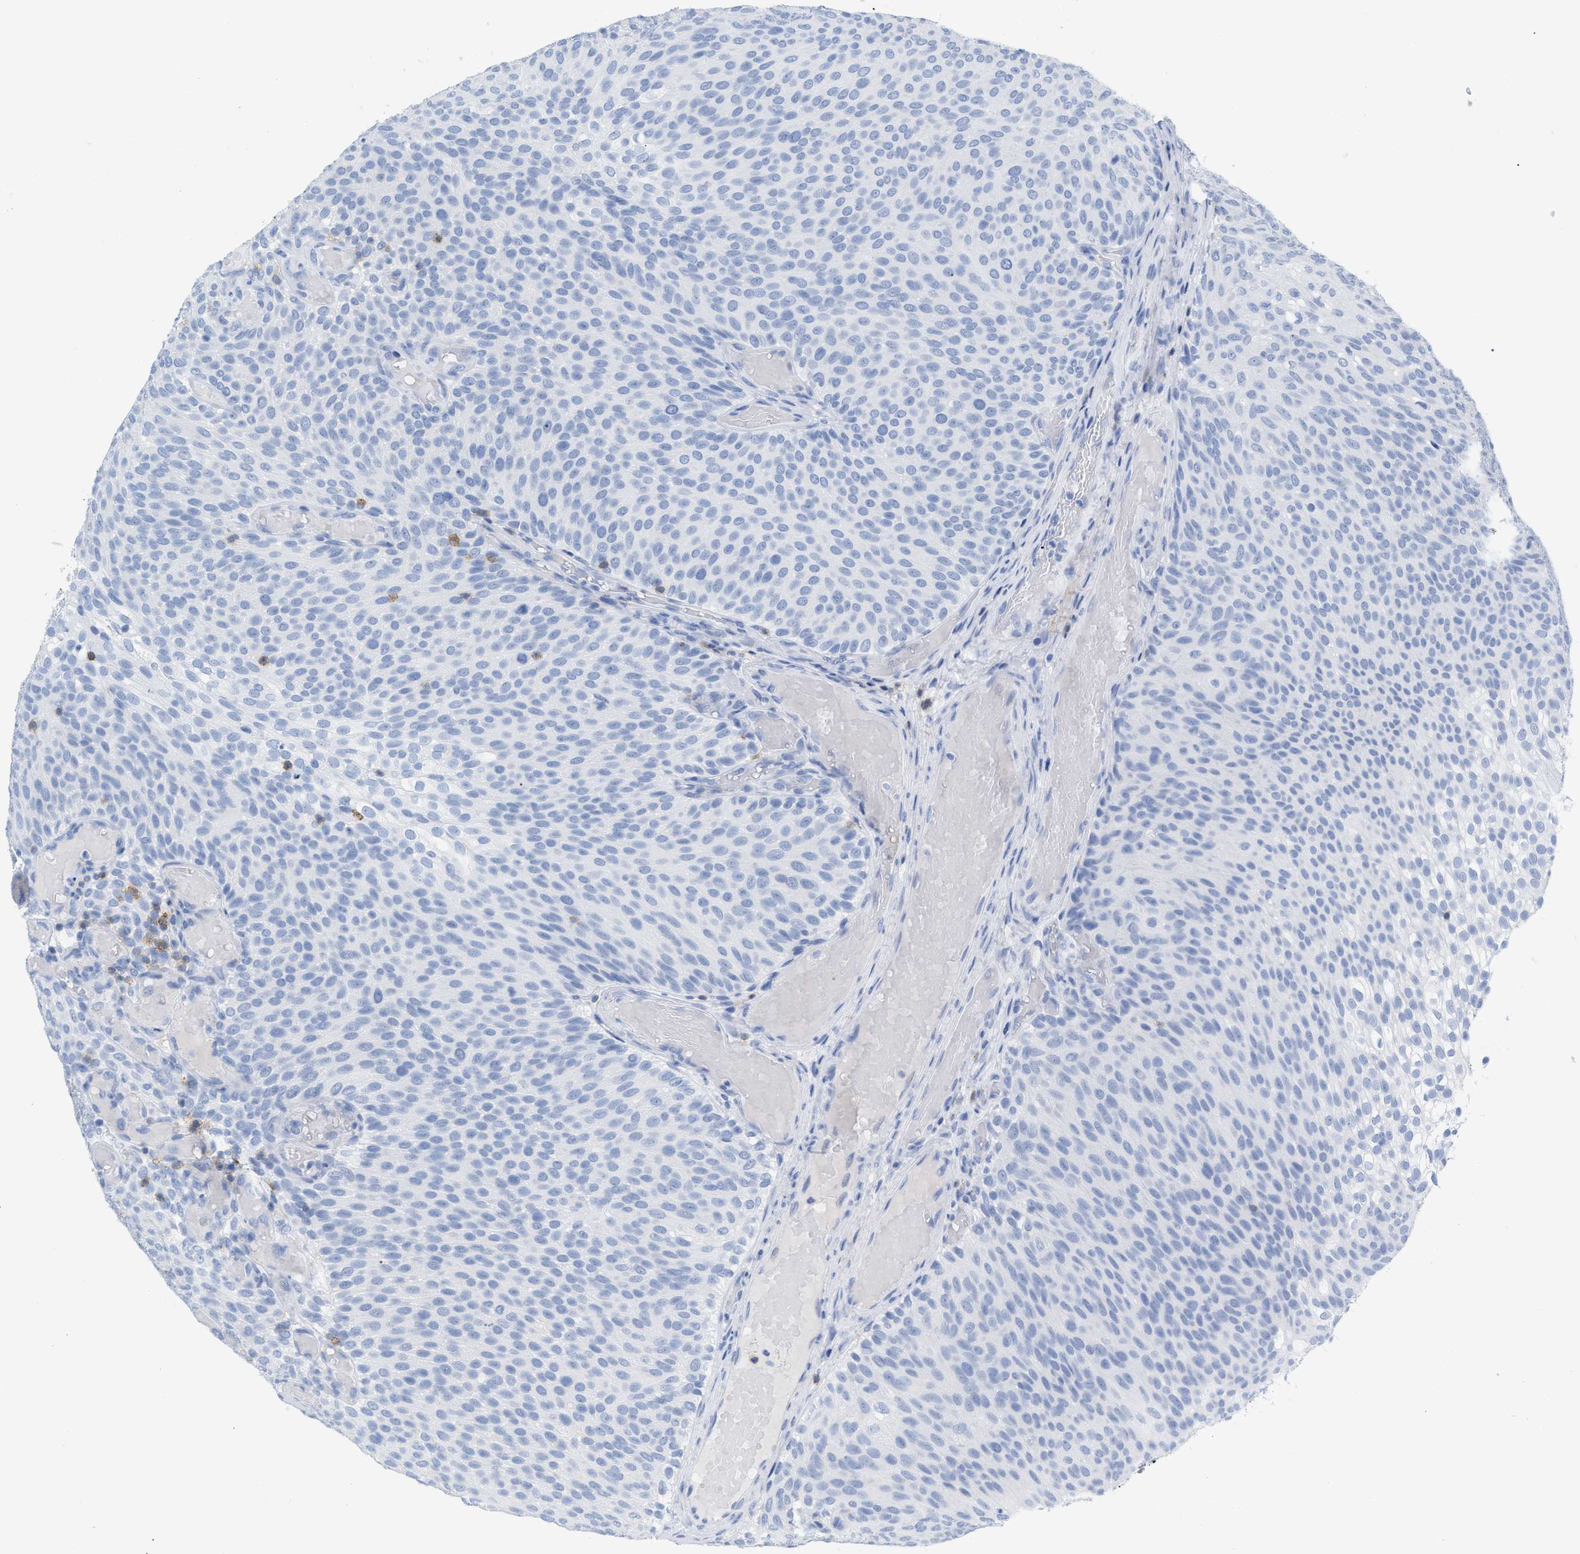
{"staining": {"intensity": "negative", "quantity": "none", "location": "none"}, "tissue": "urothelial cancer", "cell_type": "Tumor cells", "image_type": "cancer", "snomed": [{"axis": "morphology", "description": "Urothelial carcinoma, Low grade"}, {"axis": "topography", "description": "Urinary bladder"}], "caption": "High magnification brightfield microscopy of urothelial carcinoma (low-grade) stained with DAB (3,3'-diaminobenzidine) (brown) and counterstained with hematoxylin (blue): tumor cells show no significant staining.", "gene": "CD5", "patient": {"sex": "male", "age": 78}}